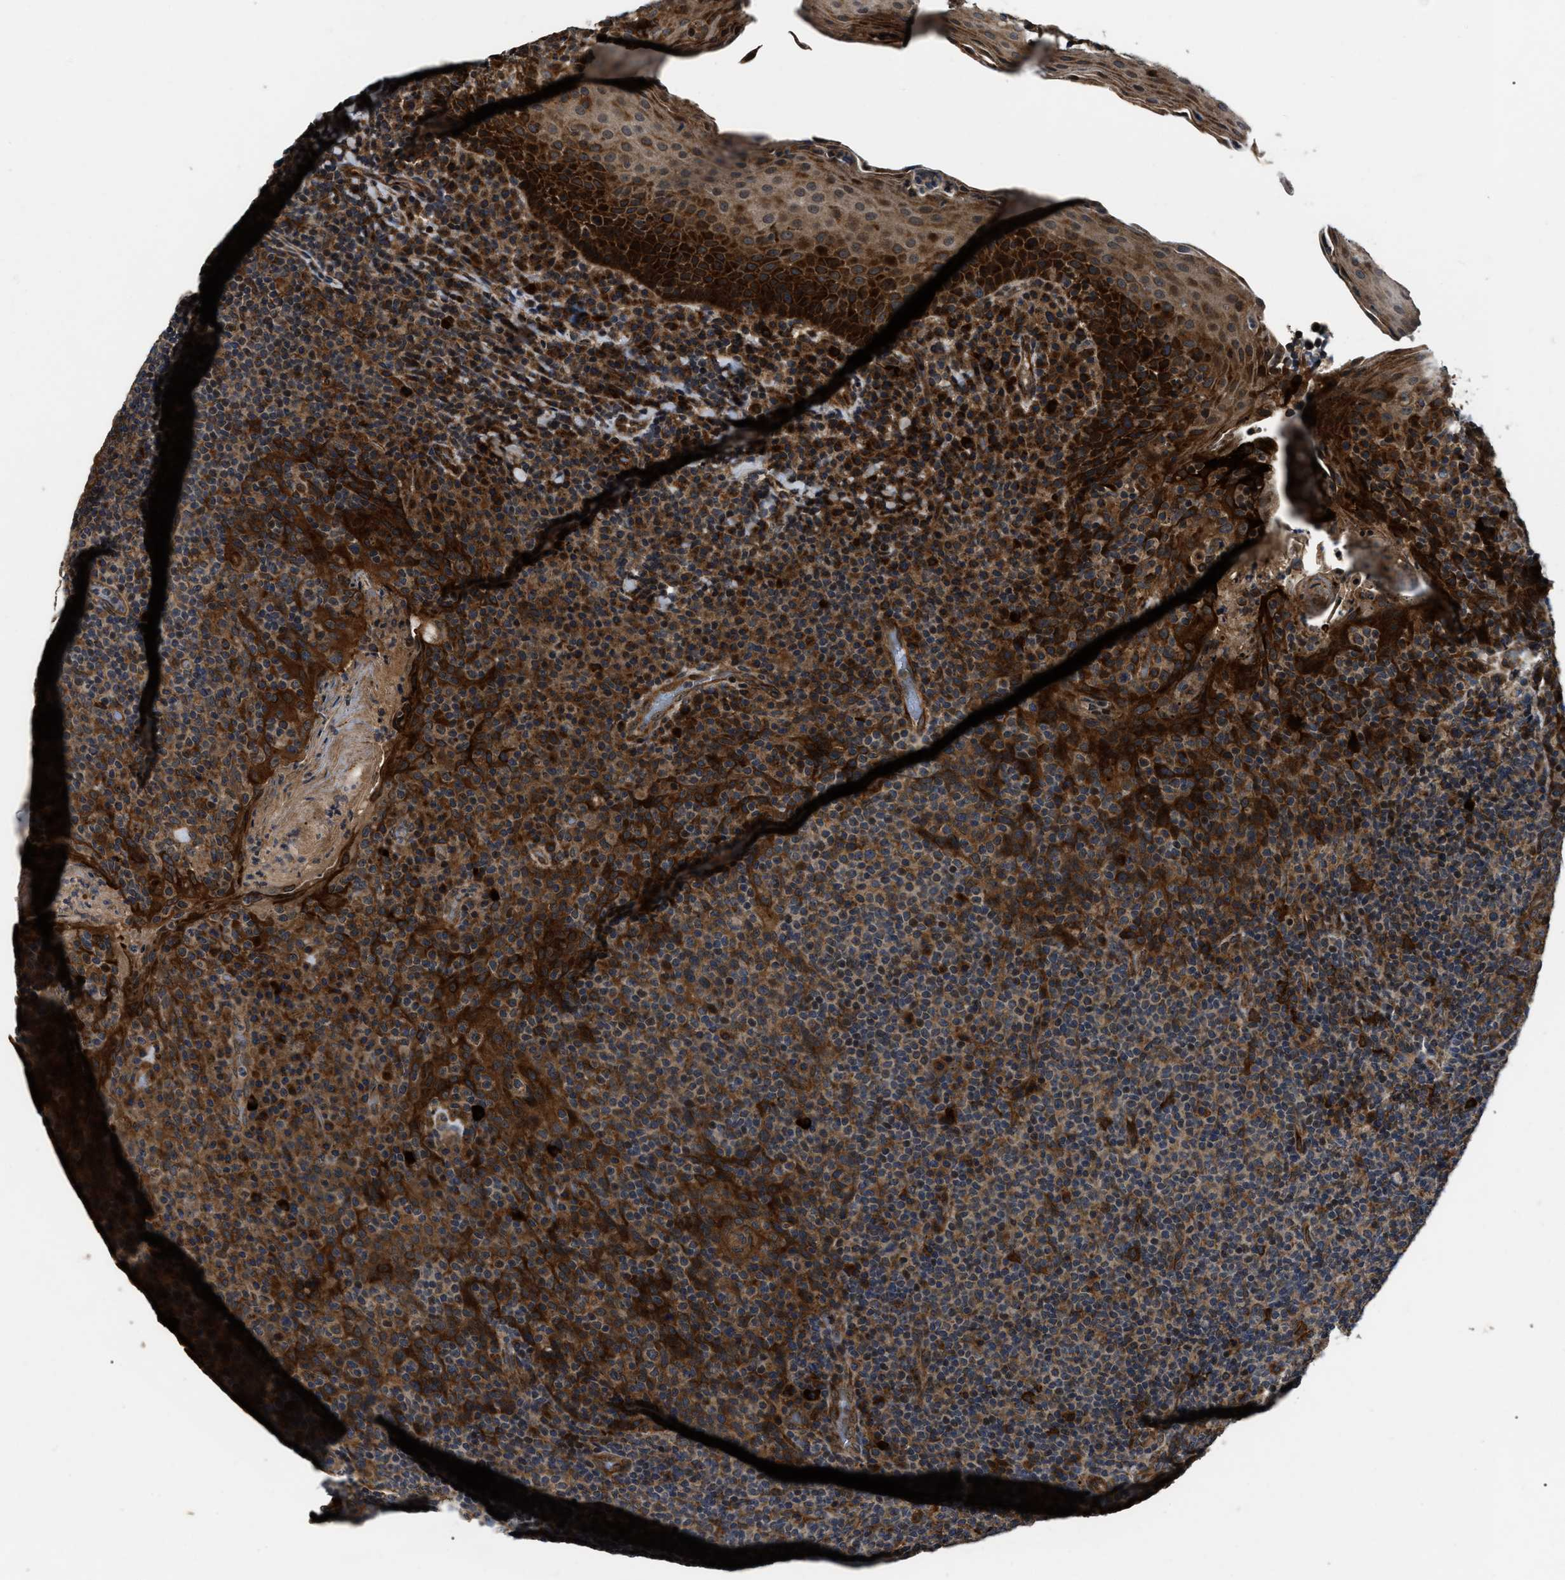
{"staining": {"intensity": "strong", "quantity": ">75%", "location": "cytoplasmic/membranous"}, "tissue": "tonsil", "cell_type": "Germinal center cells", "image_type": "normal", "snomed": [{"axis": "morphology", "description": "Normal tissue, NOS"}, {"axis": "topography", "description": "Tonsil"}], "caption": "Protein expression analysis of normal tonsil displays strong cytoplasmic/membranous positivity in approximately >75% of germinal center cells.", "gene": "PPWD1", "patient": {"sex": "male", "age": 17}}